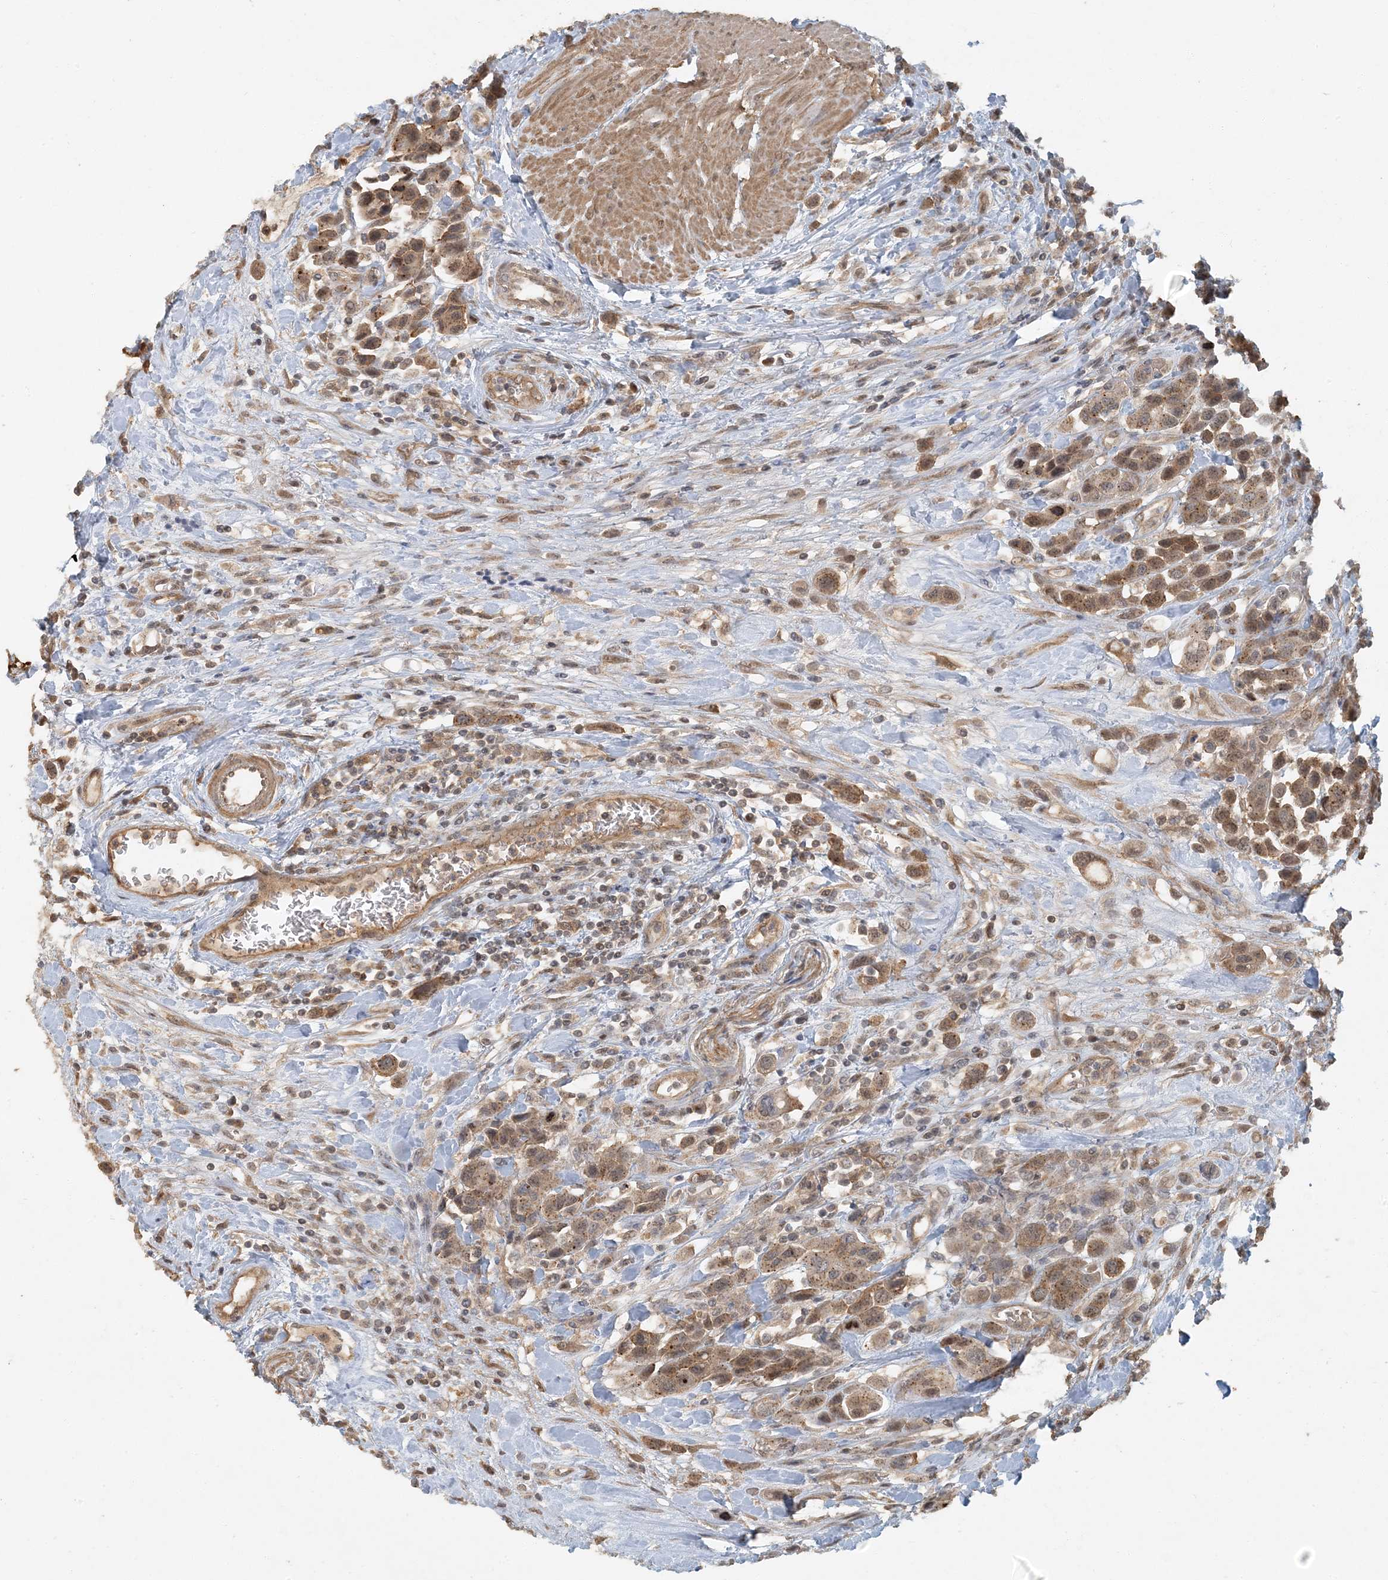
{"staining": {"intensity": "moderate", "quantity": ">75%", "location": "cytoplasmic/membranous,nuclear"}, "tissue": "urothelial cancer", "cell_type": "Tumor cells", "image_type": "cancer", "snomed": [{"axis": "morphology", "description": "Urothelial carcinoma, High grade"}, {"axis": "topography", "description": "Urinary bladder"}], "caption": "DAB (3,3'-diaminobenzidine) immunohistochemical staining of urothelial cancer reveals moderate cytoplasmic/membranous and nuclear protein positivity in about >75% of tumor cells.", "gene": "AK9", "patient": {"sex": "male", "age": 50}}